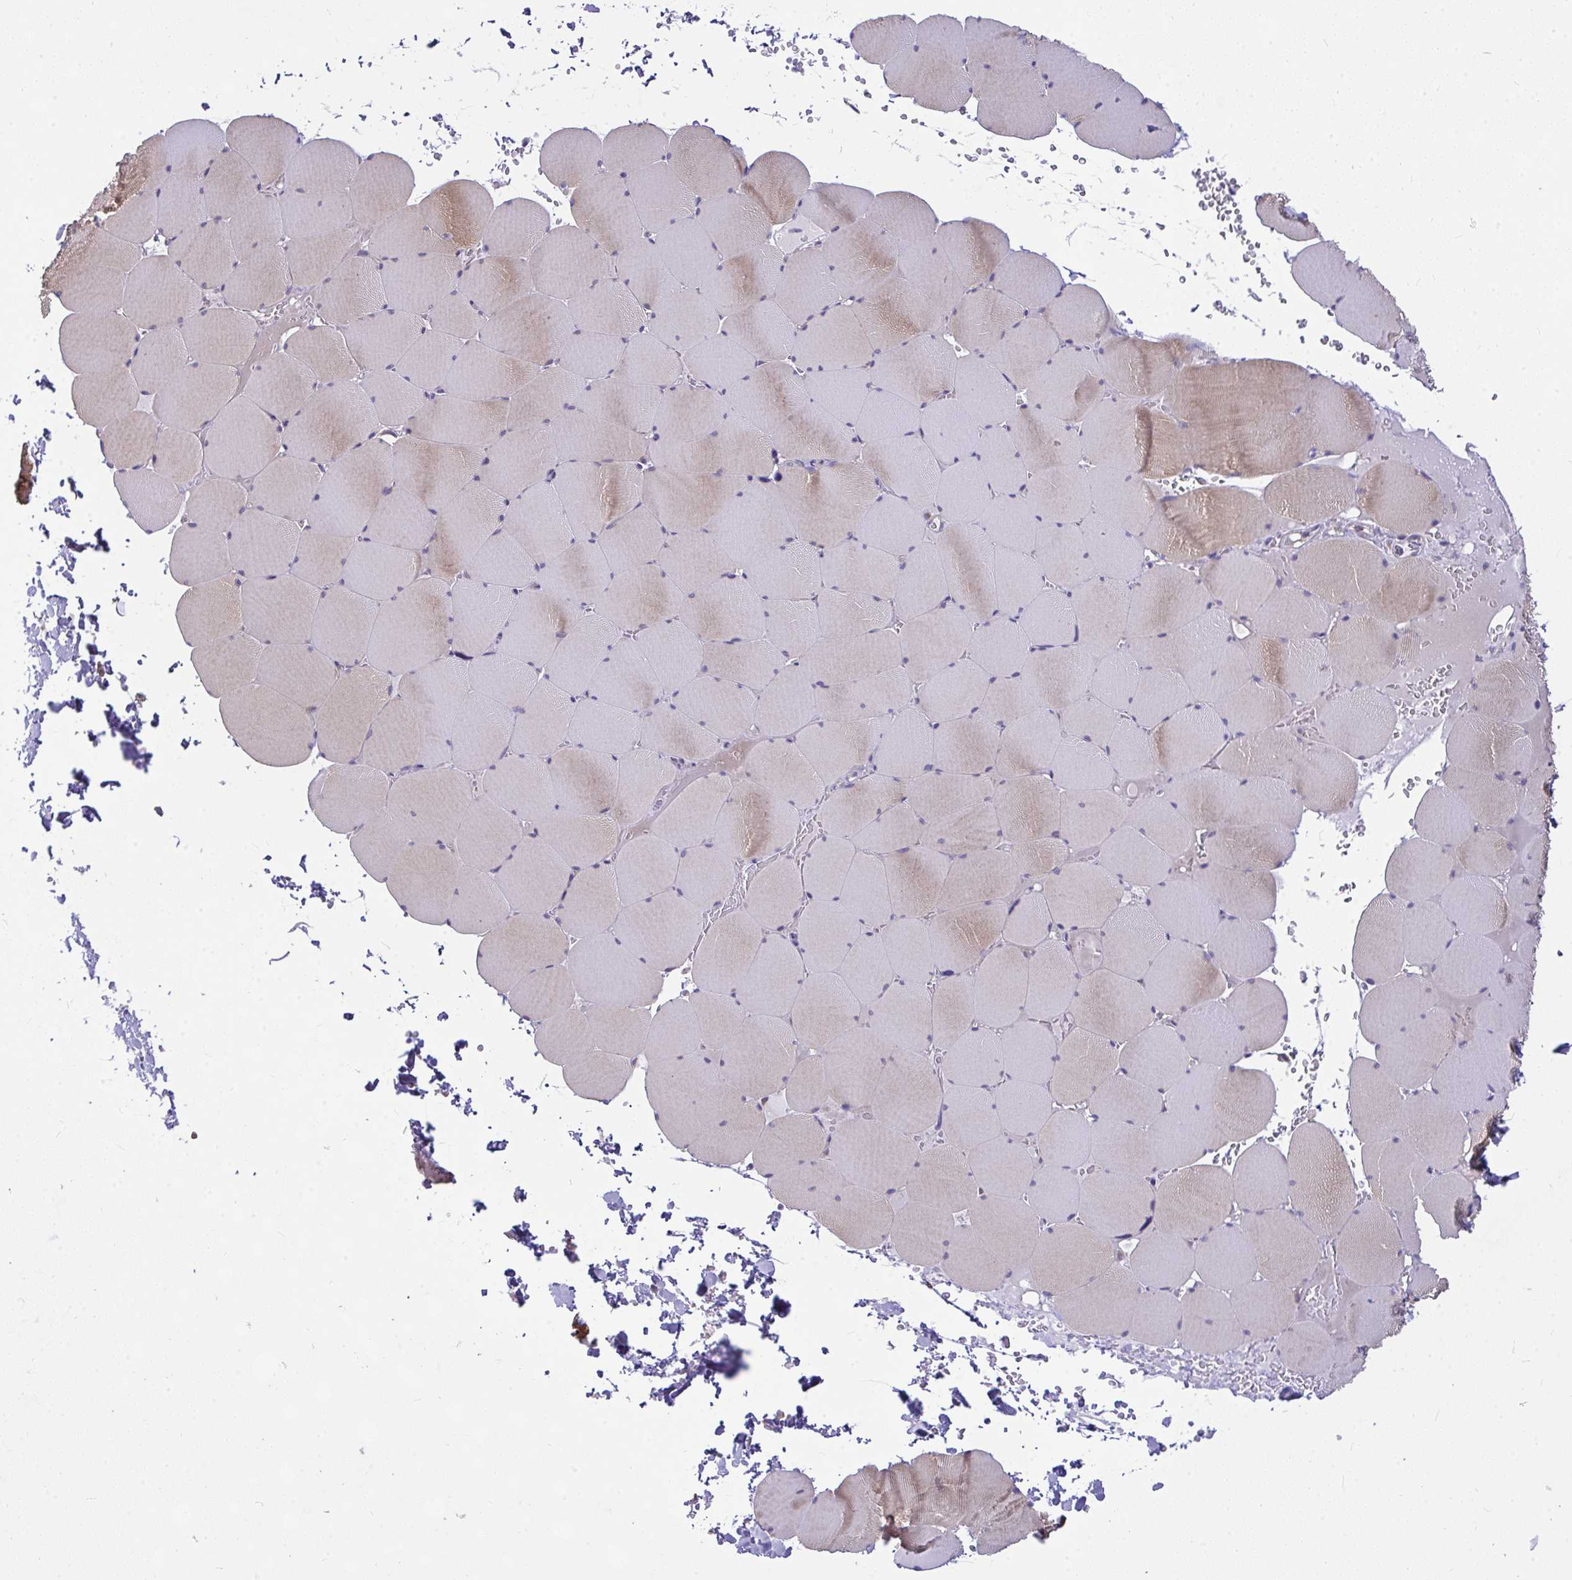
{"staining": {"intensity": "weak", "quantity": "25%-75%", "location": "cytoplasmic/membranous"}, "tissue": "skeletal muscle", "cell_type": "Myocytes", "image_type": "normal", "snomed": [{"axis": "morphology", "description": "Normal tissue, NOS"}, {"axis": "topography", "description": "Skeletal muscle"}, {"axis": "topography", "description": "Head-Neck"}], "caption": "IHC (DAB (3,3'-diaminobenzidine)) staining of benign human skeletal muscle reveals weak cytoplasmic/membranous protein expression in approximately 25%-75% of myocytes.", "gene": "CEP63", "patient": {"sex": "male", "age": 66}}